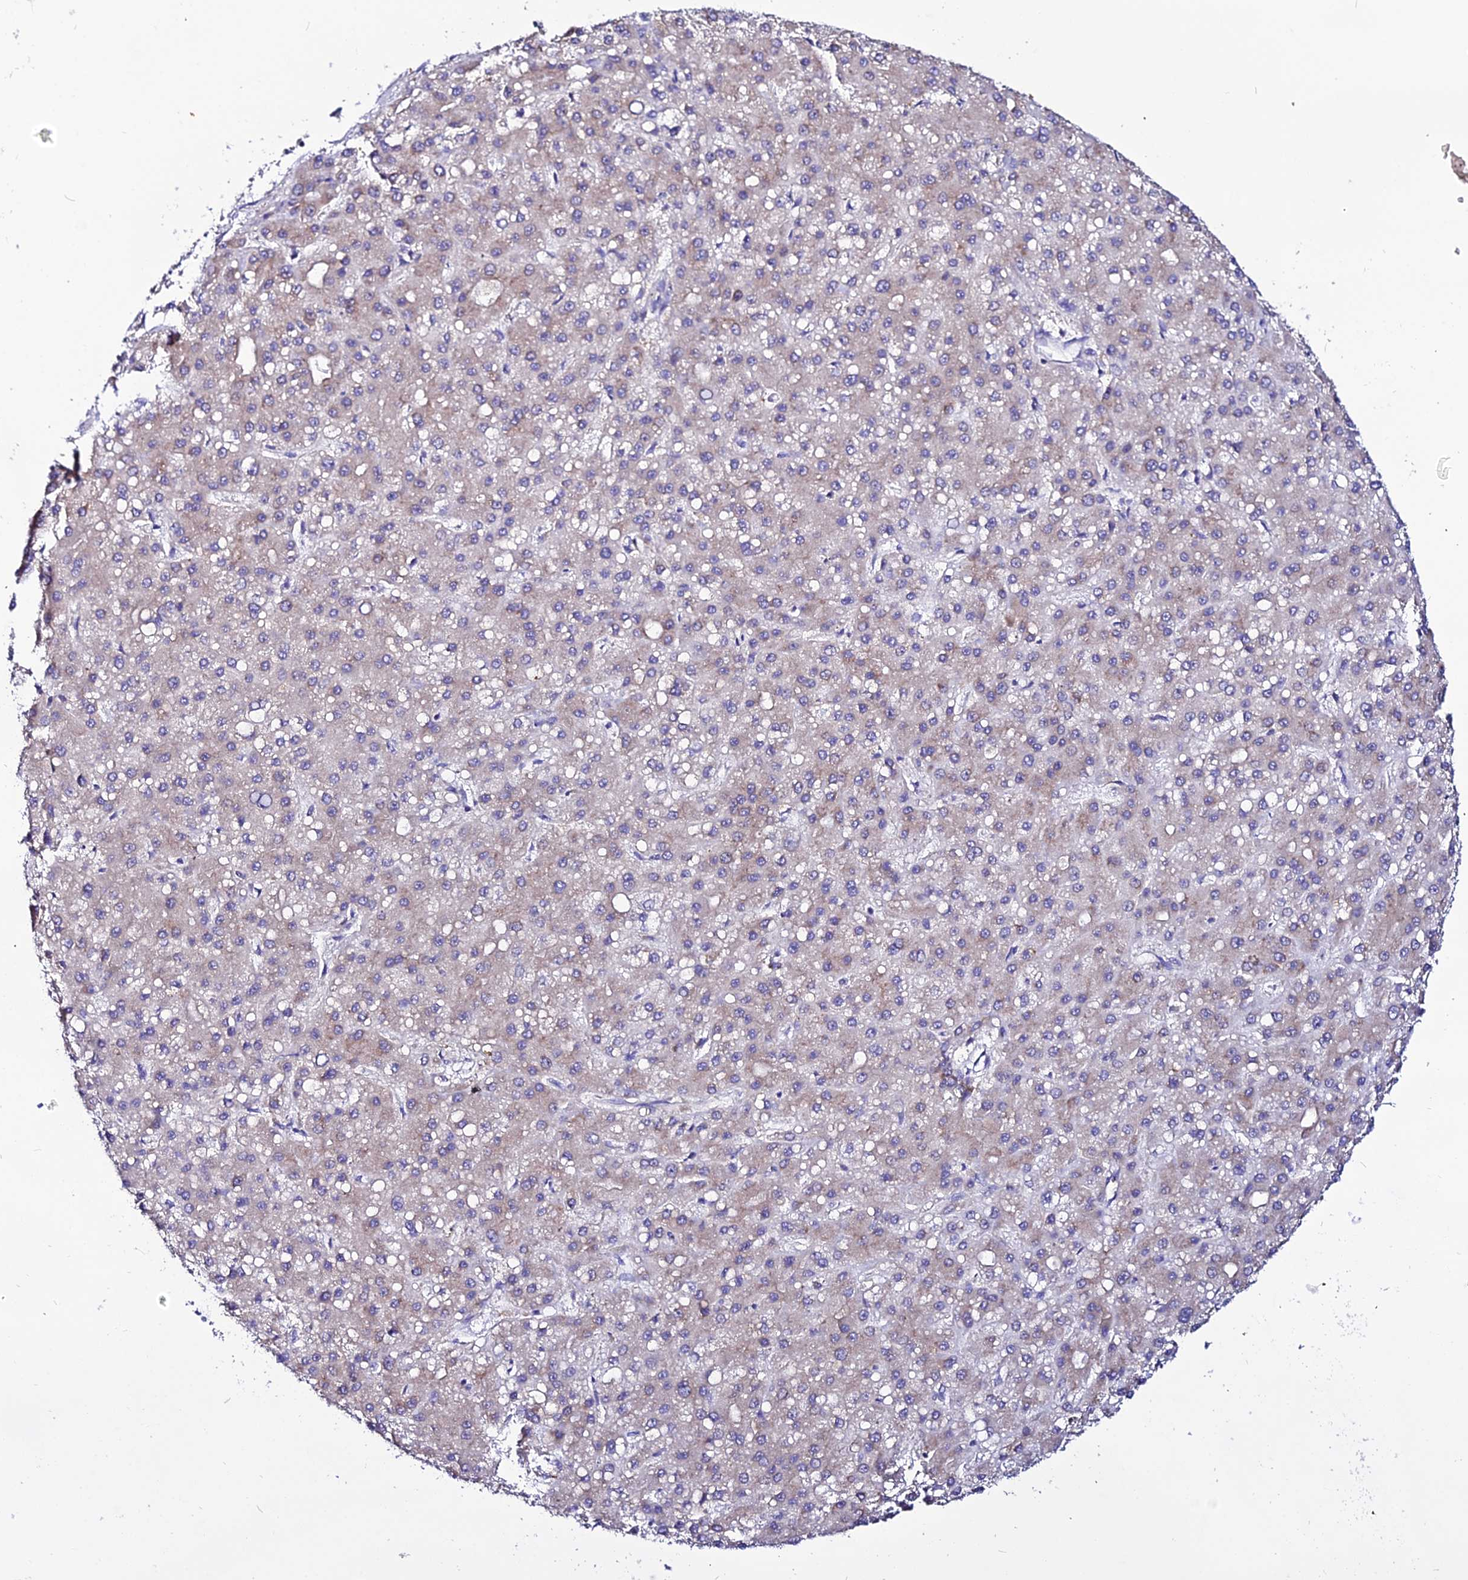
{"staining": {"intensity": "weak", "quantity": "25%-75%", "location": "cytoplasmic/membranous"}, "tissue": "liver cancer", "cell_type": "Tumor cells", "image_type": "cancer", "snomed": [{"axis": "morphology", "description": "Carcinoma, Hepatocellular, NOS"}, {"axis": "topography", "description": "Liver"}], "caption": "A low amount of weak cytoplasmic/membranous staining is appreciated in about 25%-75% of tumor cells in hepatocellular carcinoma (liver) tissue. (brown staining indicates protein expression, while blue staining denotes nuclei).", "gene": "EEF1G", "patient": {"sex": "male", "age": 67}}